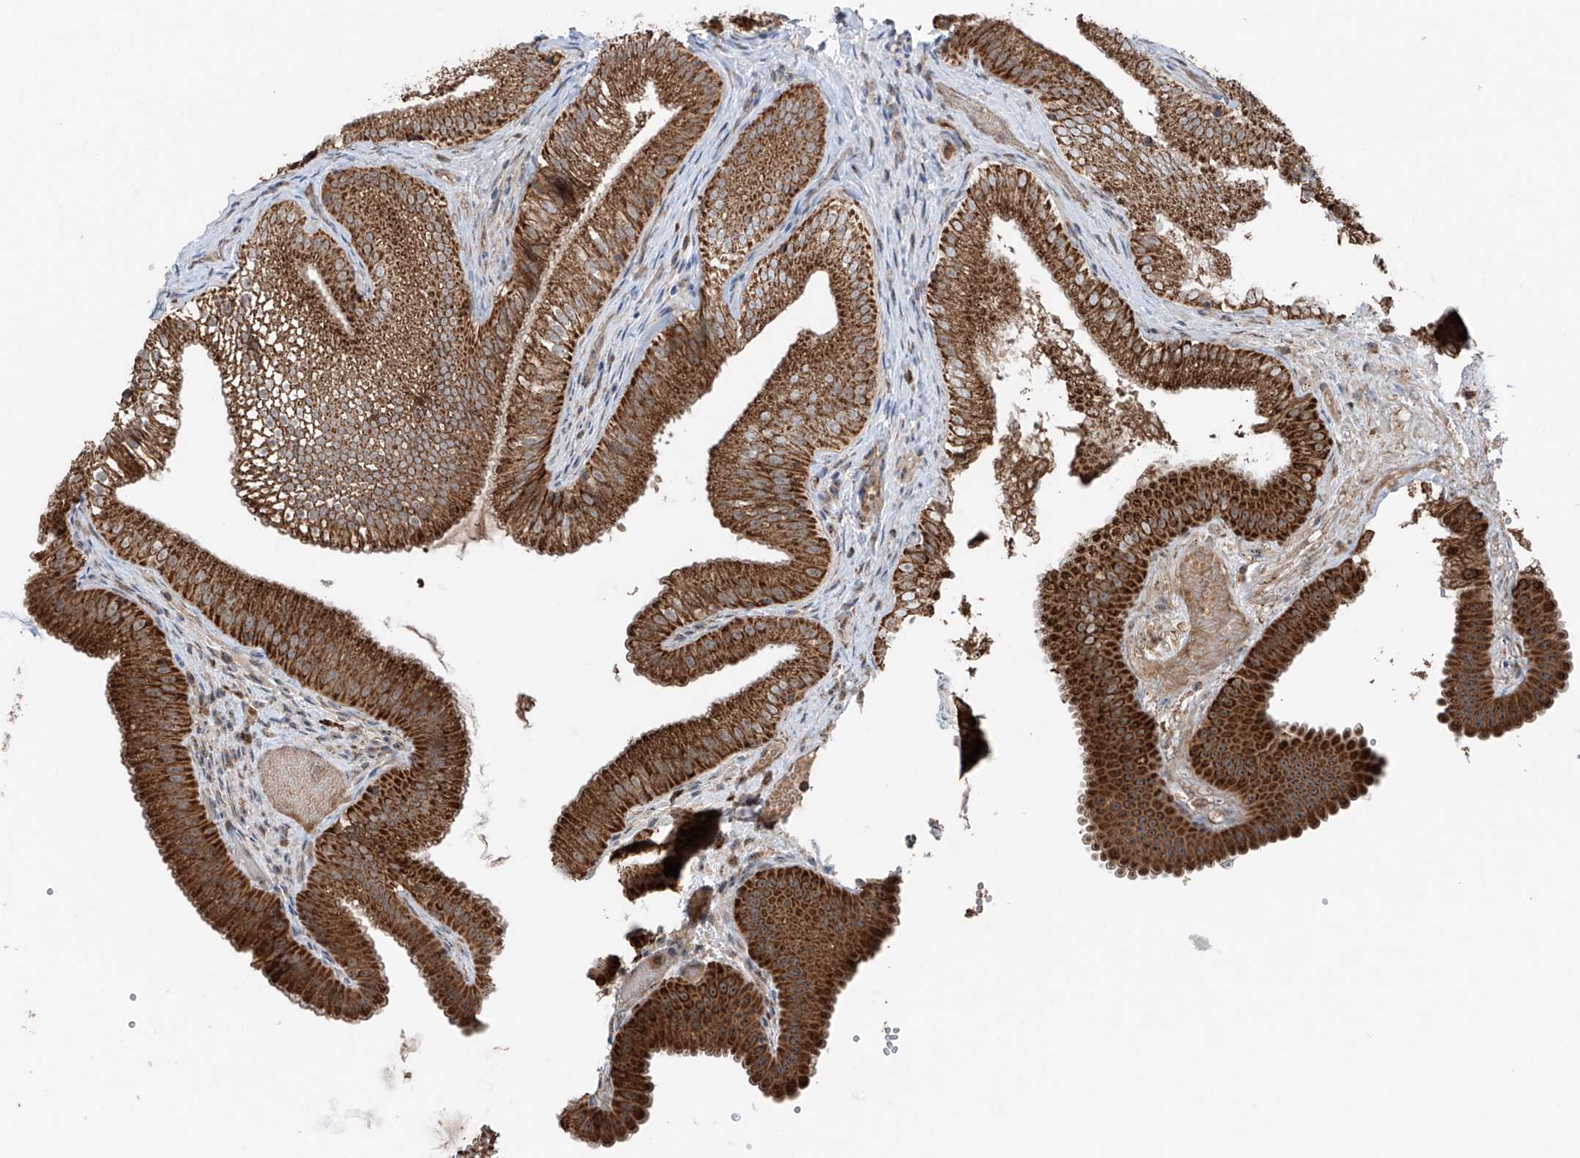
{"staining": {"intensity": "strong", "quantity": ">75%", "location": "cytoplasmic/membranous"}, "tissue": "gallbladder", "cell_type": "Glandular cells", "image_type": "normal", "snomed": [{"axis": "morphology", "description": "Normal tissue, NOS"}, {"axis": "topography", "description": "Gallbladder"}], "caption": "Gallbladder stained with DAB immunohistochemistry (IHC) demonstrates high levels of strong cytoplasmic/membranous staining in approximately >75% of glandular cells.", "gene": "SAMD3", "patient": {"sex": "female", "age": 30}}